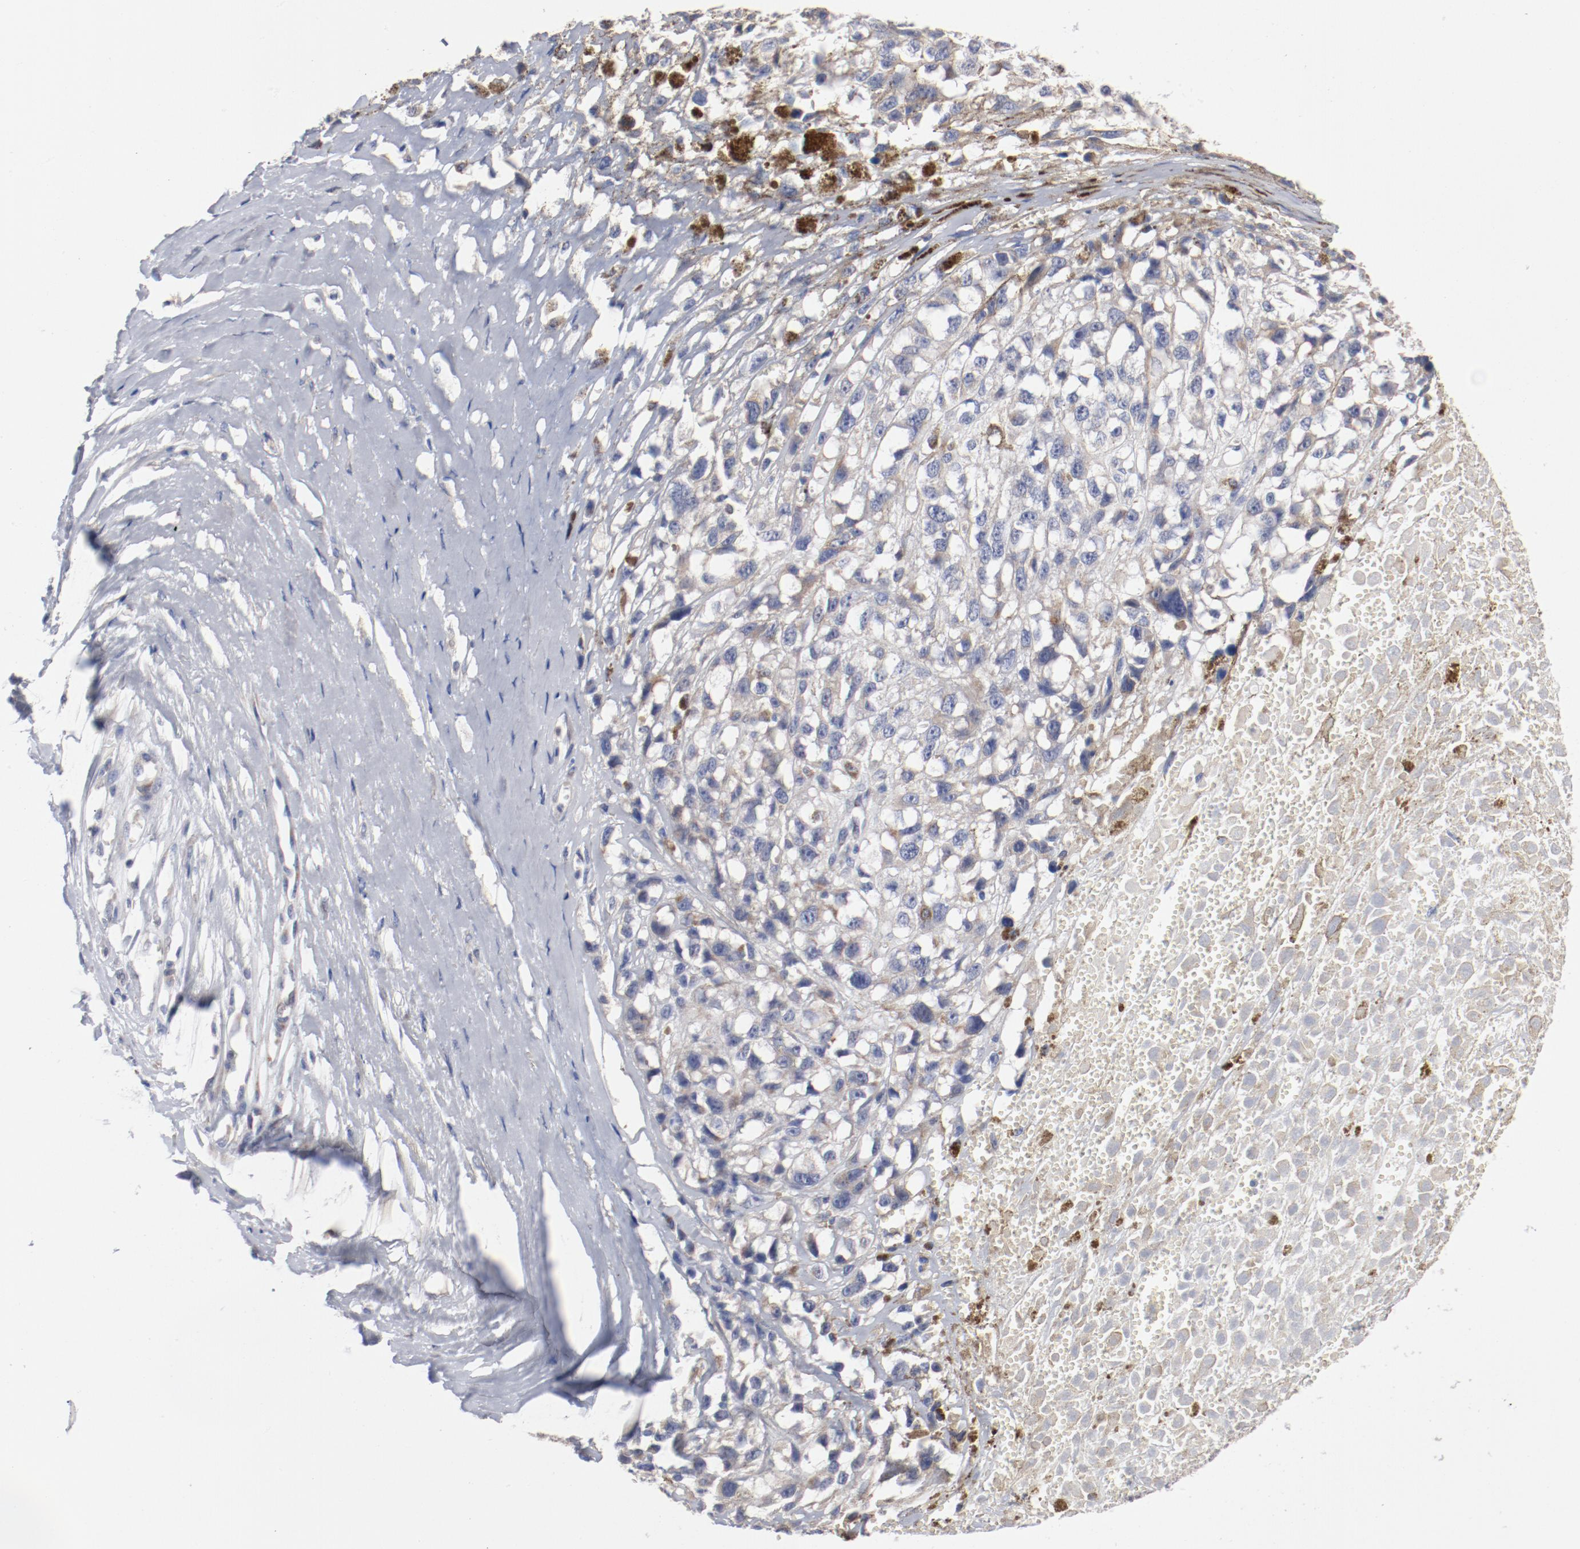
{"staining": {"intensity": "weak", "quantity": ">75%", "location": "cytoplasmic/membranous"}, "tissue": "melanoma", "cell_type": "Tumor cells", "image_type": "cancer", "snomed": [{"axis": "morphology", "description": "Malignant melanoma, Metastatic site"}, {"axis": "topography", "description": "Lymph node"}], "caption": "About >75% of tumor cells in human melanoma show weak cytoplasmic/membranous protein expression as visualized by brown immunohistochemical staining.", "gene": "AK7", "patient": {"sex": "male", "age": 59}}